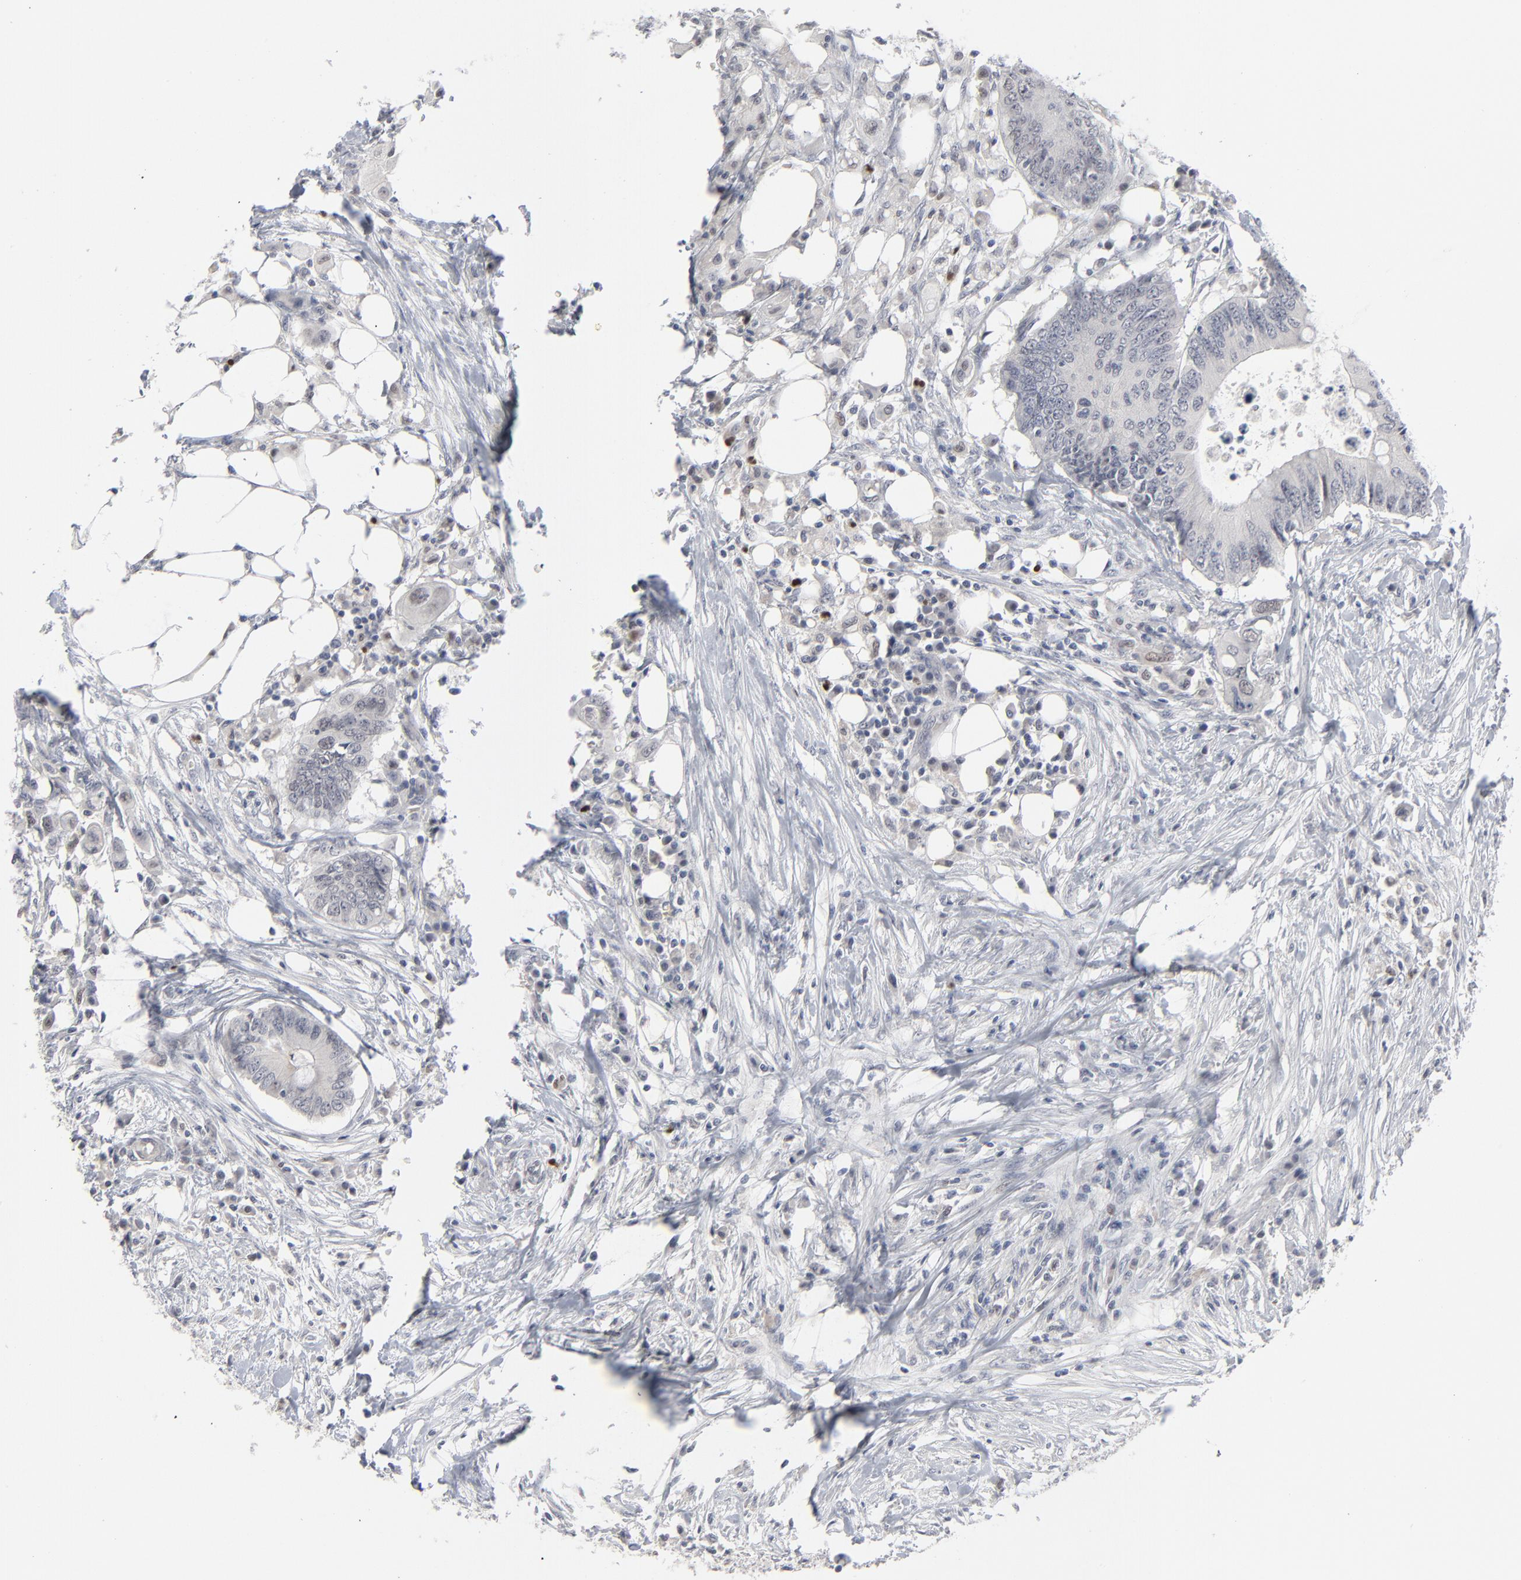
{"staining": {"intensity": "negative", "quantity": "none", "location": "none"}, "tissue": "colorectal cancer", "cell_type": "Tumor cells", "image_type": "cancer", "snomed": [{"axis": "morphology", "description": "Adenocarcinoma, NOS"}, {"axis": "topography", "description": "Colon"}], "caption": "Tumor cells show no significant protein staining in colorectal cancer. (DAB (3,3'-diaminobenzidine) IHC with hematoxylin counter stain).", "gene": "FOXN2", "patient": {"sex": "male", "age": 71}}